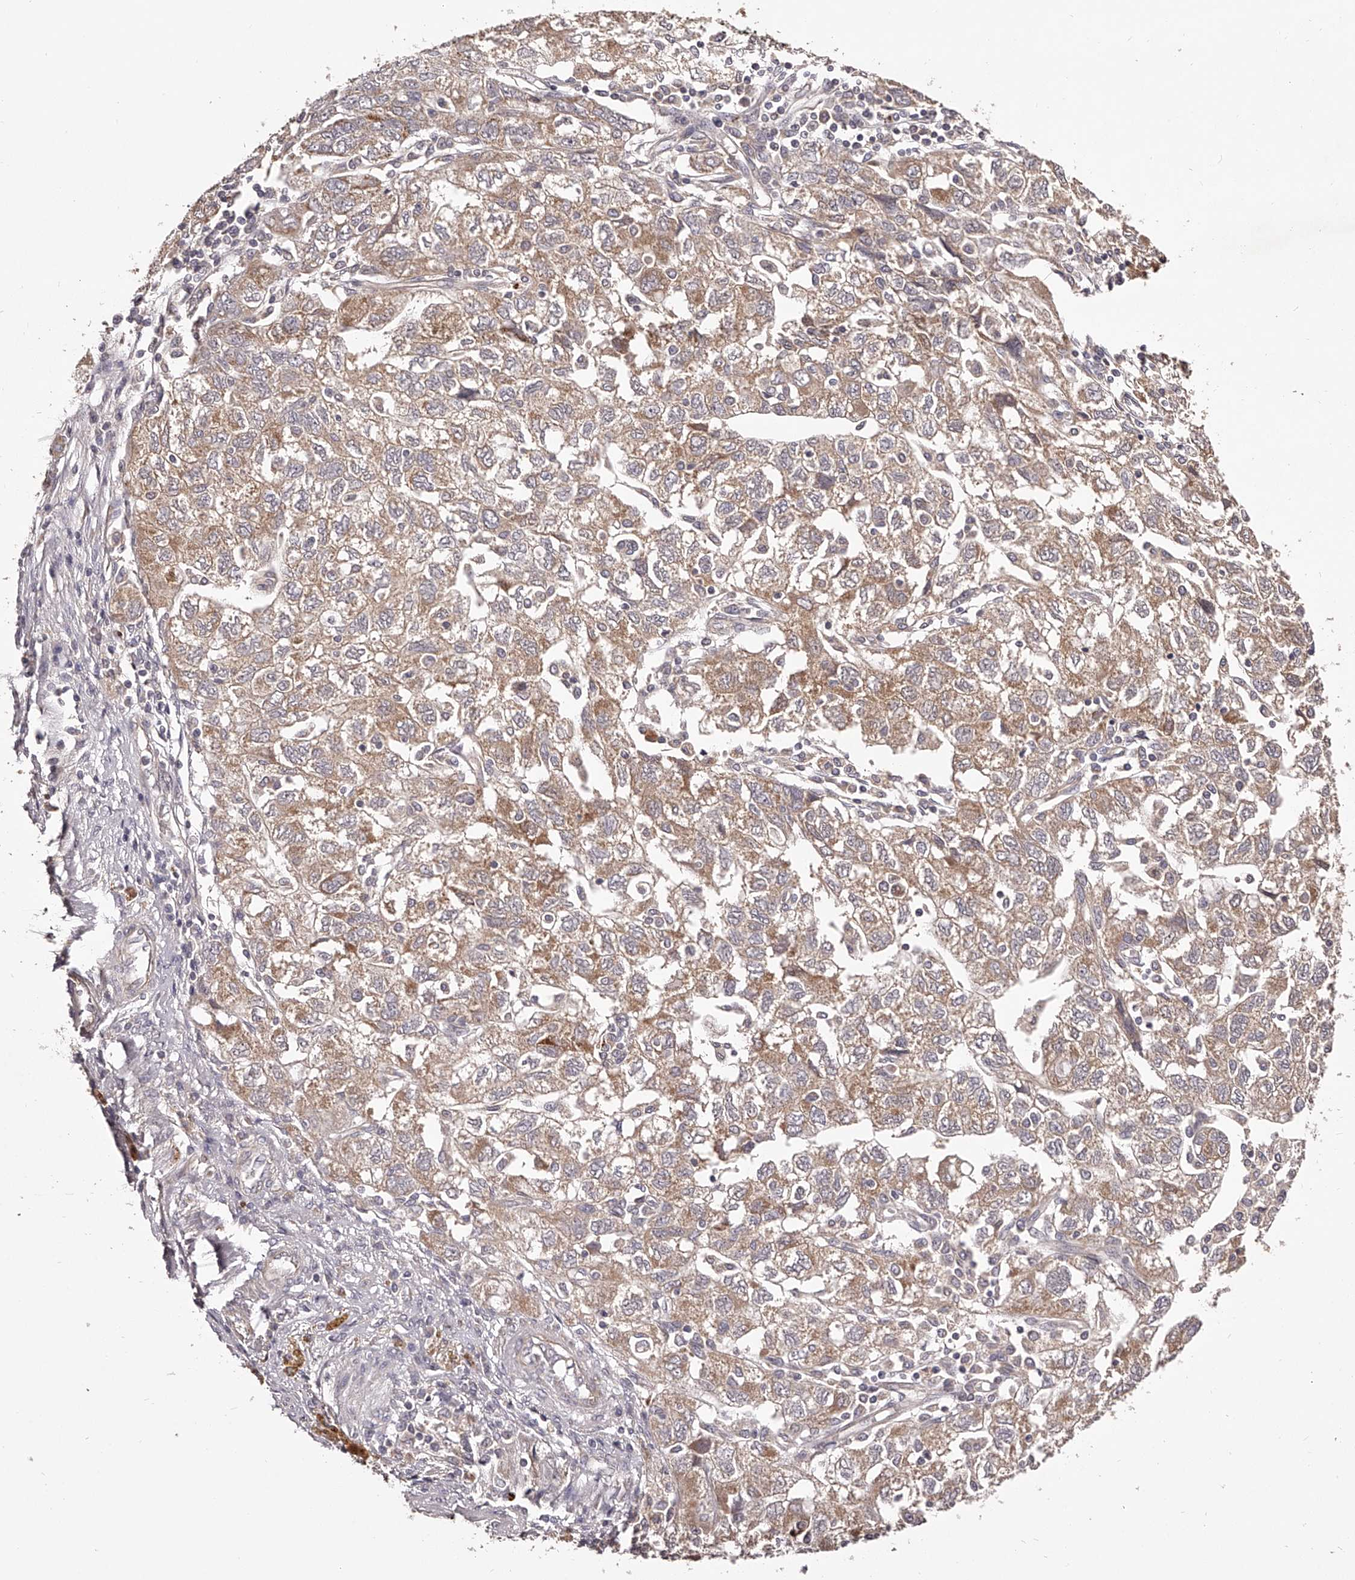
{"staining": {"intensity": "moderate", "quantity": ">75%", "location": "cytoplasmic/membranous"}, "tissue": "ovarian cancer", "cell_type": "Tumor cells", "image_type": "cancer", "snomed": [{"axis": "morphology", "description": "Carcinoma, NOS"}, {"axis": "morphology", "description": "Cystadenocarcinoma, serous, NOS"}, {"axis": "topography", "description": "Ovary"}], "caption": "Ovarian cancer stained with immunohistochemistry (IHC) reveals moderate cytoplasmic/membranous expression in about >75% of tumor cells.", "gene": "ODF2L", "patient": {"sex": "female", "age": 69}}